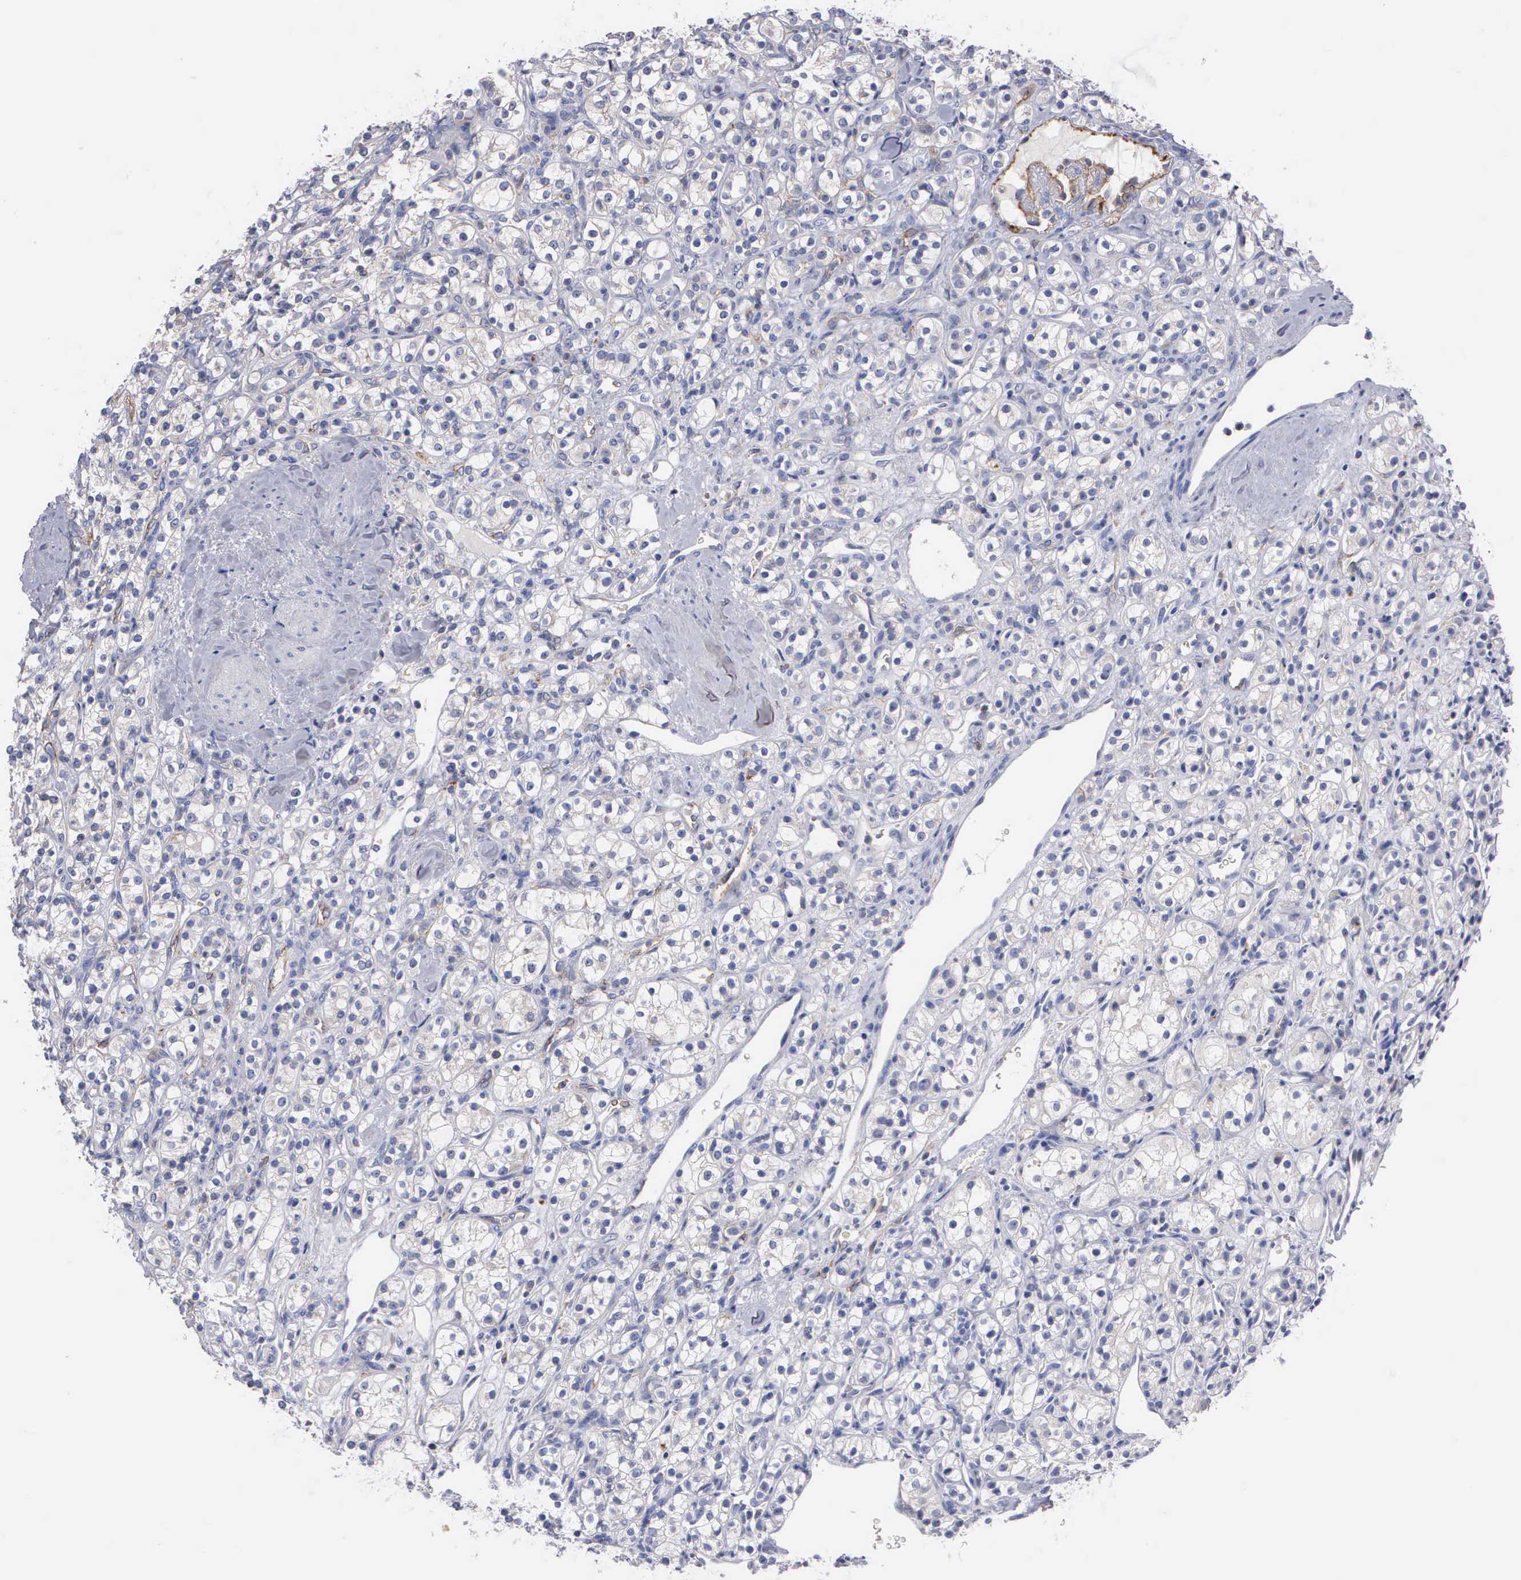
{"staining": {"intensity": "negative", "quantity": "none", "location": "none"}, "tissue": "renal cancer", "cell_type": "Tumor cells", "image_type": "cancer", "snomed": [{"axis": "morphology", "description": "Adenocarcinoma, NOS"}, {"axis": "topography", "description": "Kidney"}], "caption": "Adenocarcinoma (renal) was stained to show a protein in brown. There is no significant positivity in tumor cells. (Brightfield microscopy of DAB immunohistochemistry (IHC) at high magnification).", "gene": "PTGS2", "patient": {"sex": "male", "age": 77}}